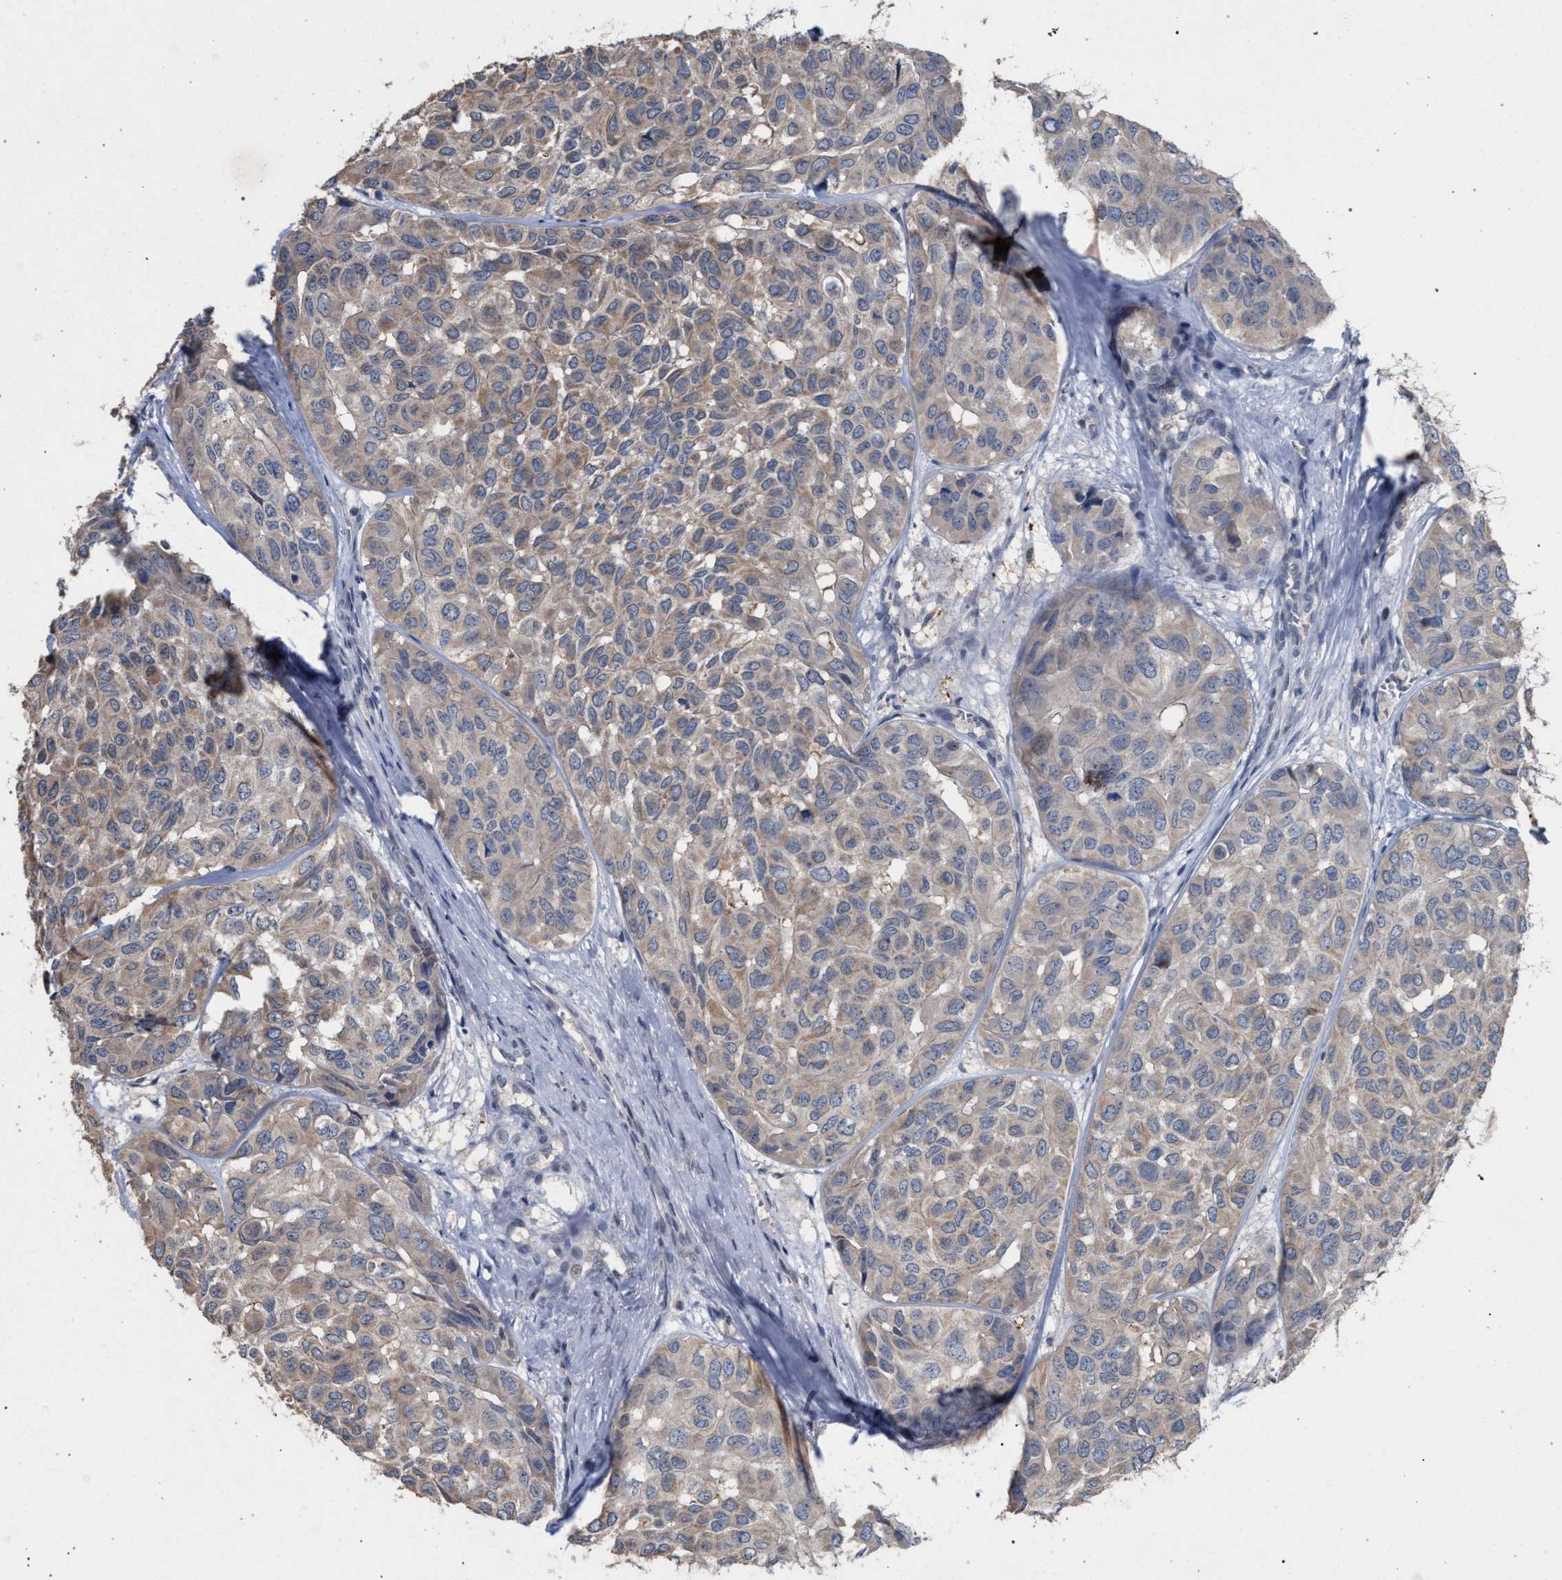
{"staining": {"intensity": "weak", "quantity": ">75%", "location": "cytoplasmic/membranous"}, "tissue": "head and neck cancer", "cell_type": "Tumor cells", "image_type": "cancer", "snomed": [{"axis": "morphology", "description": "Adenocarcinoma, NOS"}, {"axis": "topography", "description": "Salivary gland, NOS"}, {"axis": "topography", "description": "Head-Neck"}], "caption": "IHC staining of adenocarcinoma (head and neck), which reveals low levels of weak cytoplasmic/membranous expression in about >75% of tumor cells indicating weak cytoplasmic/membranous protein positivity. The staining was performed using DAB (3,3'-diaminobenzidine) (brown) for protein detection and nuclei were counterstained in hematoxylin (blue).", "gene": "TECPR1", "patient": {"sex": "female", "age": 76}}